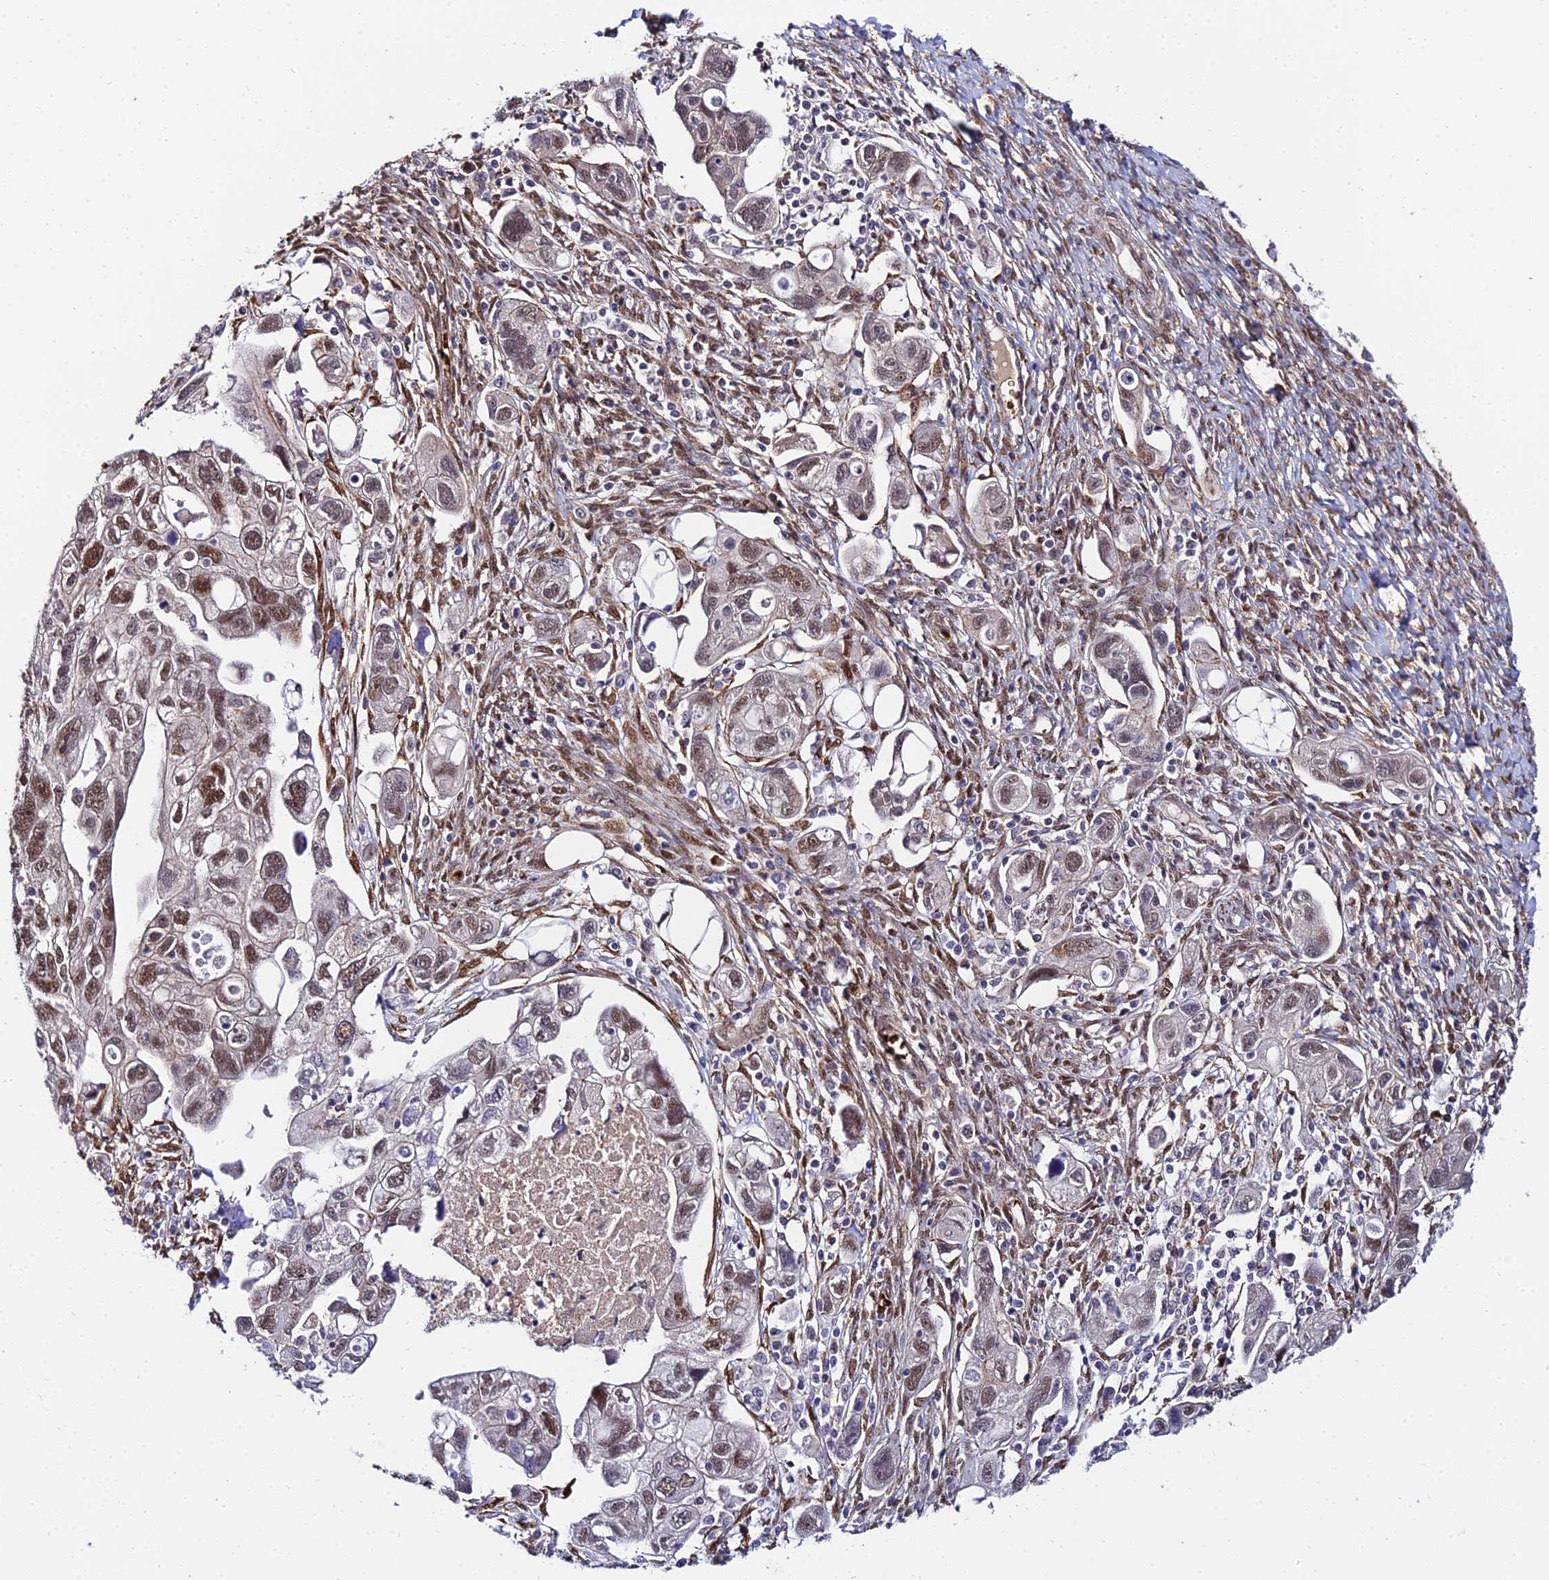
{"staining": {"intensity": "moderate", "quantity": ">75%", "location": "nuclear"}, "tissue": "ovarian cancer", "cell_type": "Tumor cells", "image_type": "cancer", "snomed": [{"axis": "morphology", "description": "Carcinoma, NOS"}, {"axis": "morphology", "description": "Cystadenocarcinoma, serous, NOS"}, {"axis": "topography", "description": "Ovary"}], "caption": "There is medium levels of moderate nuclear positivity in tumor cells of ovarian serous cystadenocarcinoma, as demonstrated by immunohistochemical staining (brown color).", "gene": "BCL9", "patient": {"sex": "female", "age": 69}}